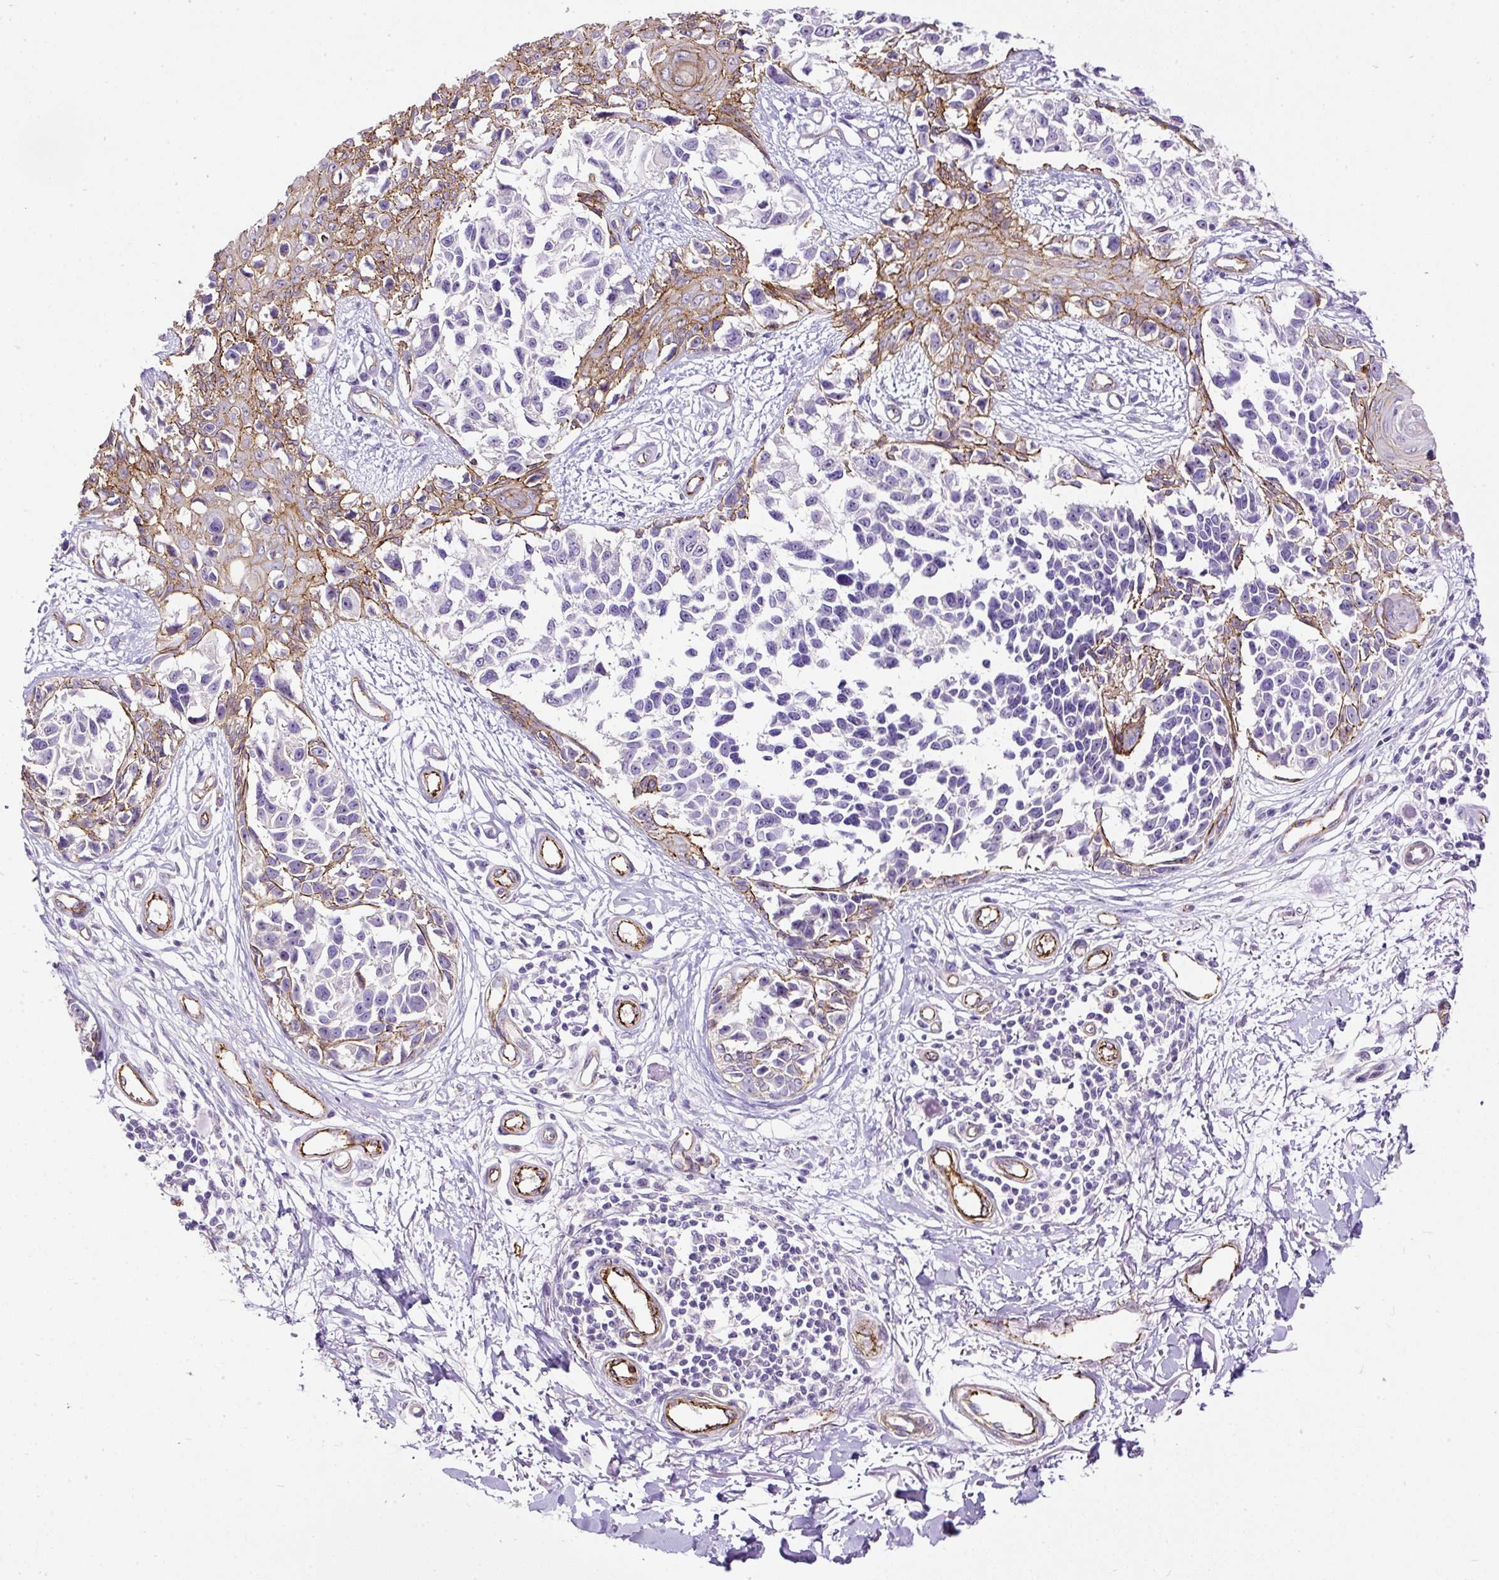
{"staining": {"intensity": "negative", "quantity": "none", "location": "none"}, "tissue": "melanoma", "cell_type": "Tumor cells", "image_type": "cancer", "snomed": [{"axis": "morphology", "description": "Malignant melanoma, NOS"}, {"axis": "topography", "description": "Skin"}], "caption": "Malignant melanoma stained for a protein using immunohistochemistry displays no positivity tumor cells.", "gene": "MAGEB16", "patient": {"sex": "male", "age": 73}}